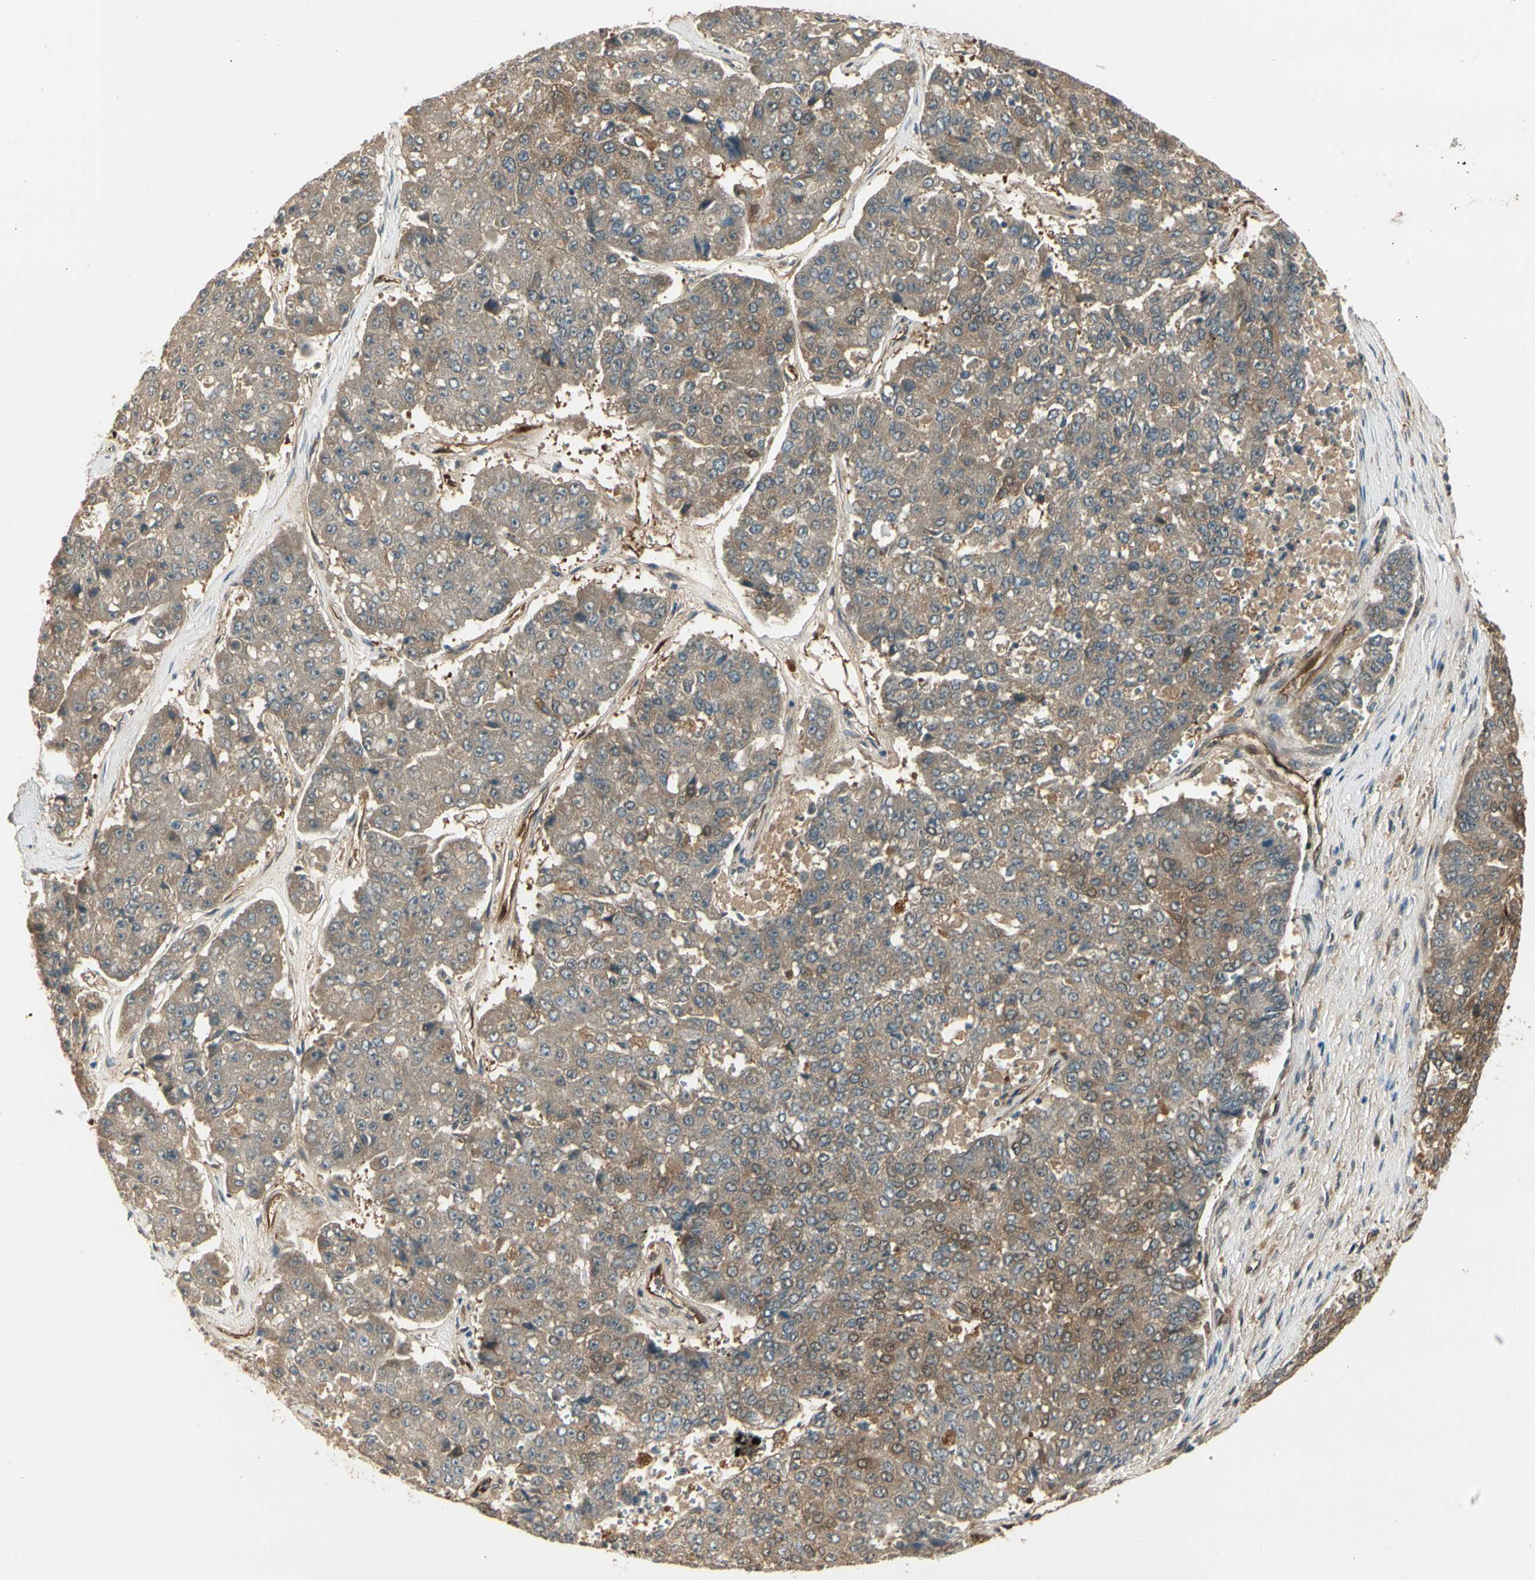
{"staining": {"intensity": "moderate", "quantity": ">75%", "location": "cytoplasmic/membranous"}, "tissue": "pancreatic cancer", "cell_type": "Tumor cells", "image_type": "cancer", "snomed": [{"axis": "morphology", "description": "Adenocarcinoma, NOS"}, {"axis": "topography", "description": "Pancreas"}], "caption": "Protein analysis of pancreatic adenocarcinoma tissue demonstrates moderate cytoplasmic/membranous expression in approximately >75% of tumor cells.", "gene": "SERPINB6", "patient": {"sex": "male", "age": 50}}